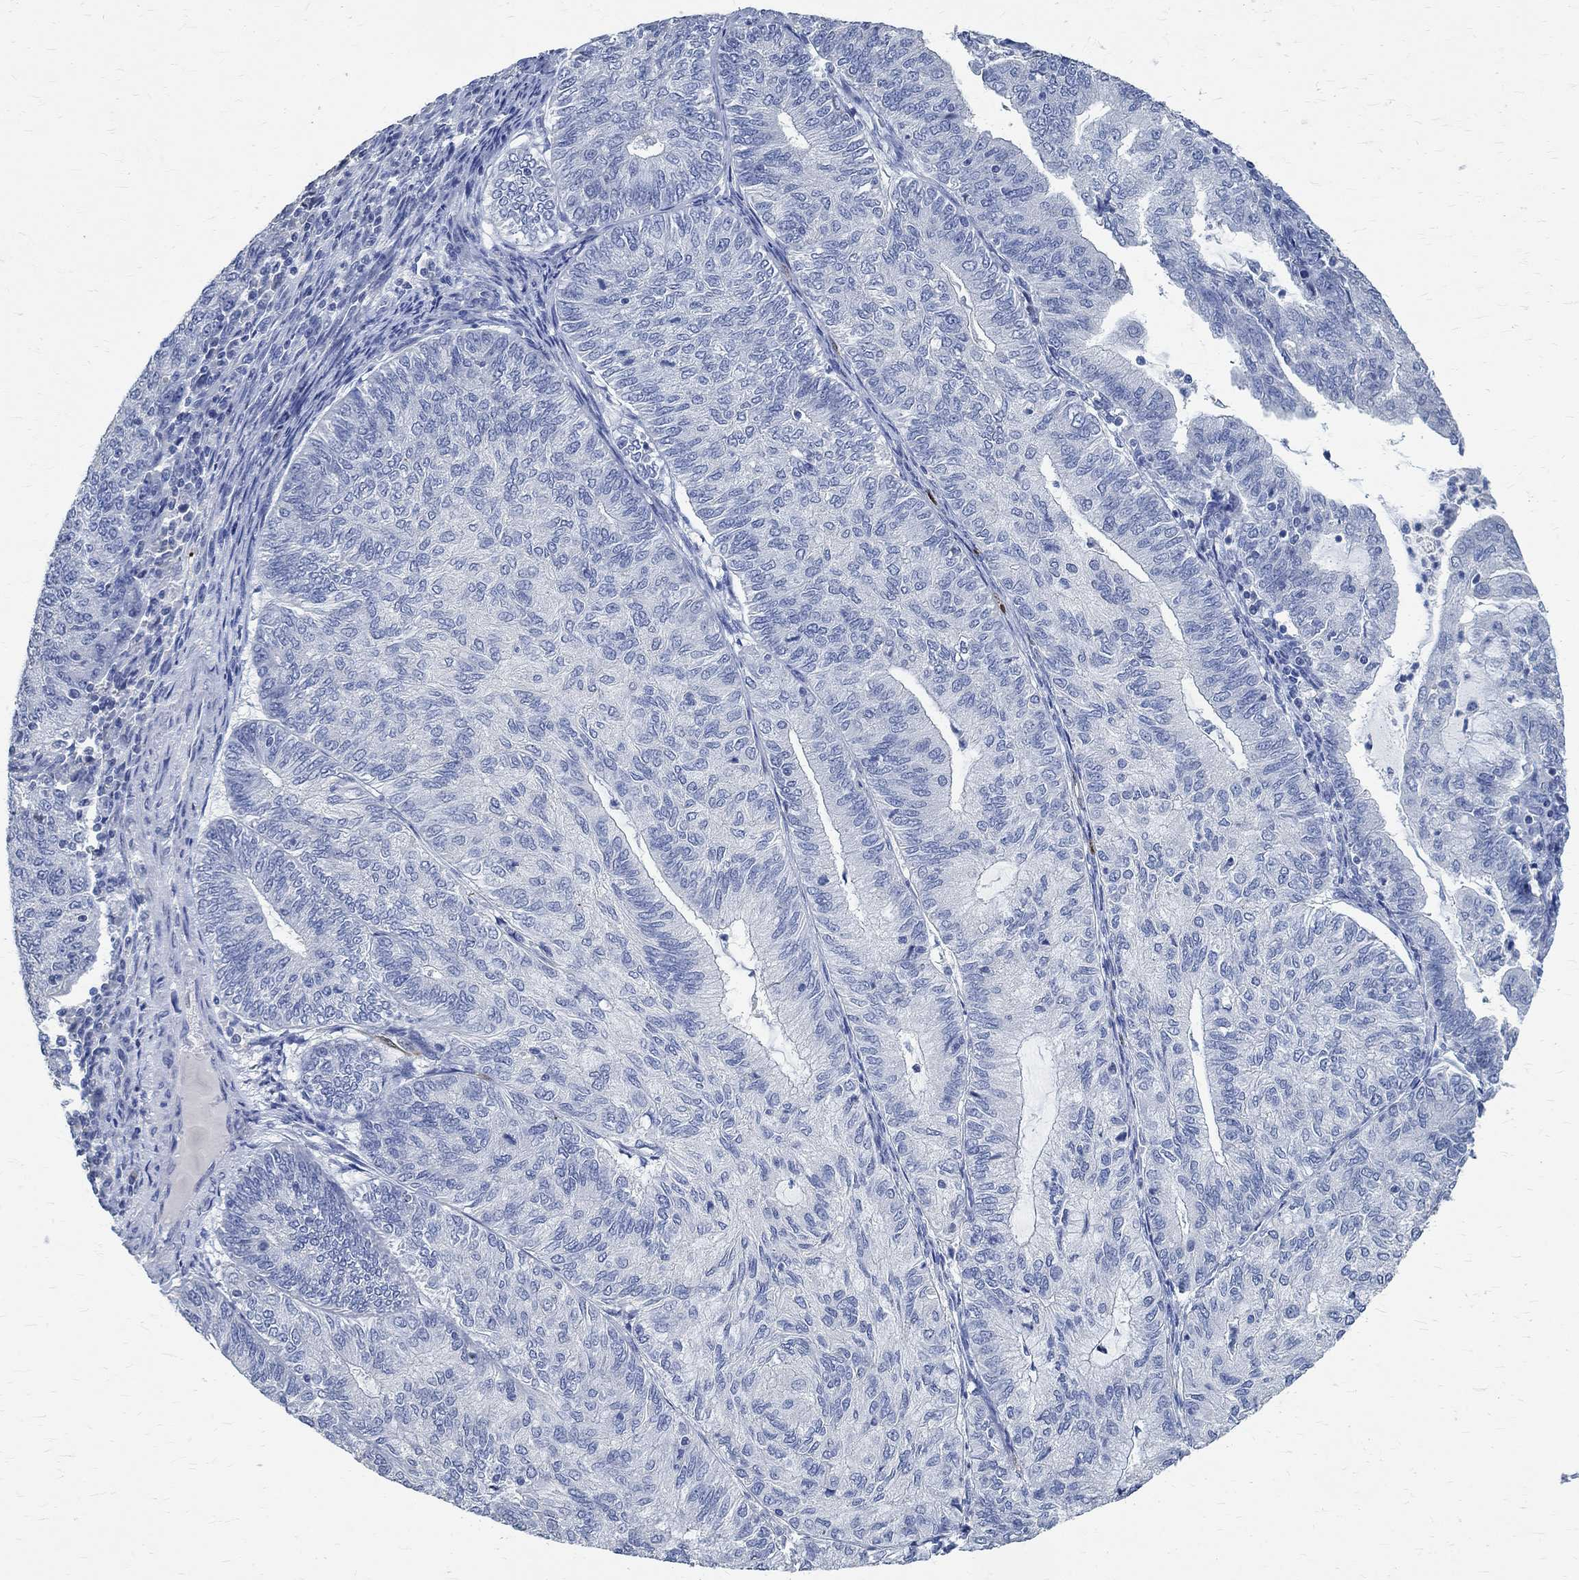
{"staining": {"intensity": "negative", "quantity": "none", "location": "none"}, "tissue": "endometrial cancer", "cell_type": "Tumor cells", "image_type": "cancer", "snomed": [{"axis": "morphology", "description": "Adenocarcinoma, NOS"}, {"axis": "topography", "description": "Endometrium"}], "caption": "DAB (3,3'-diaminobenzidine) immunohistochemical staining of human endometrial cancer (adenocarcinoma) shows no significant staining in tumor cells.", "gene": "PRX", "patient": {"sex": "female", "age": 82}}